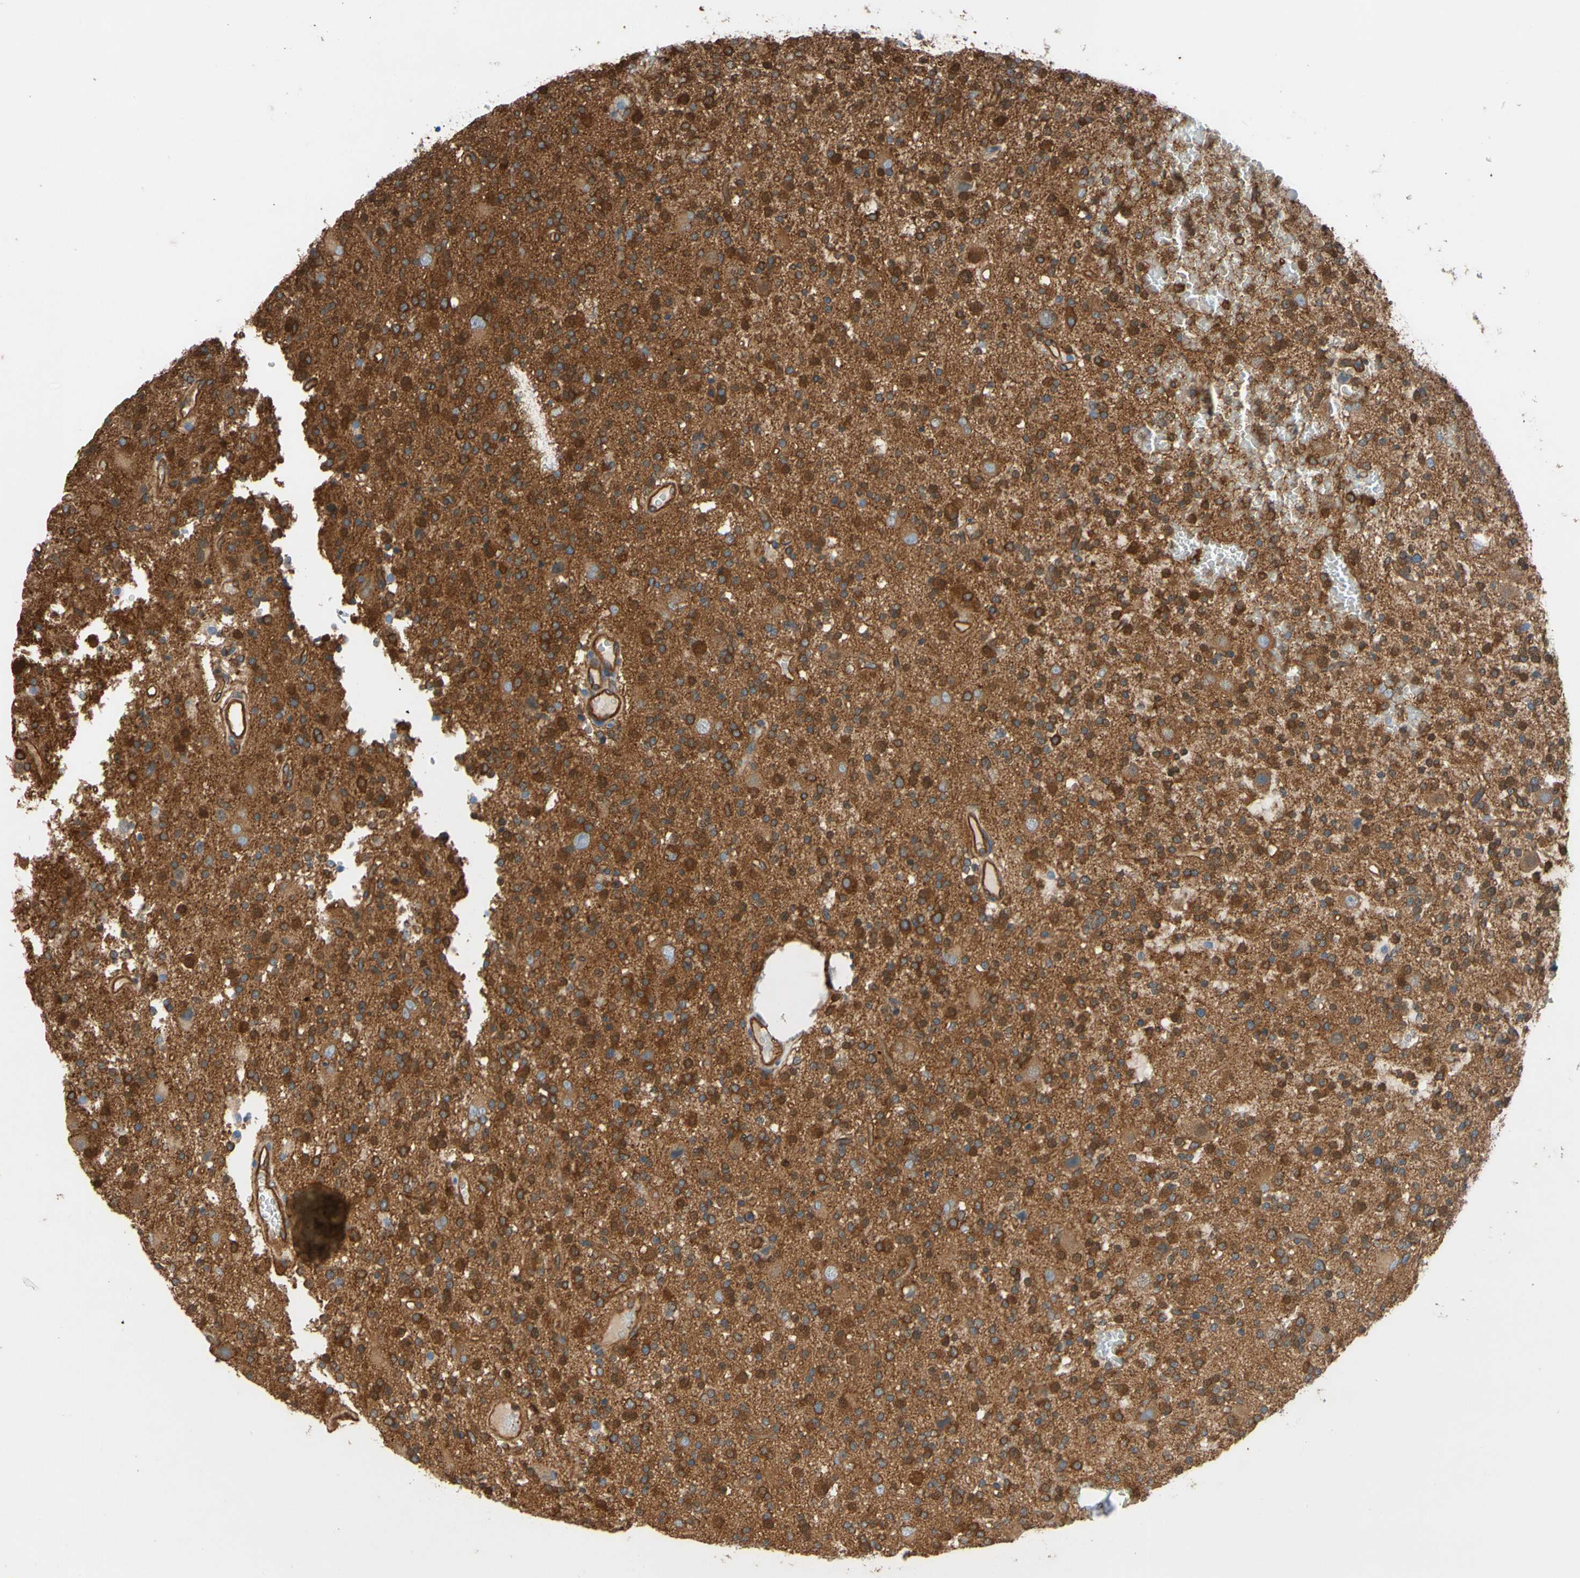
{"staining": {"intensity": "strong", "quantity": ">75%", "location": "cytoplasmic/membranous"}, "tissue": "glioma", "cell_type": "Tumor cells", "image_type": "cancer", "snomed": [{"axis": "morphology", "description": "Glioma, malignant, High grade"}, {"axis": "topography", "description": "Brain"}], "caption": "Protein staining displays strong cytoplasmic/membranous staining in approximately >75% of tumor cells in glioma.", "gene": "CTTNBP2", "patient": {"sex": "male", "age": 47}}